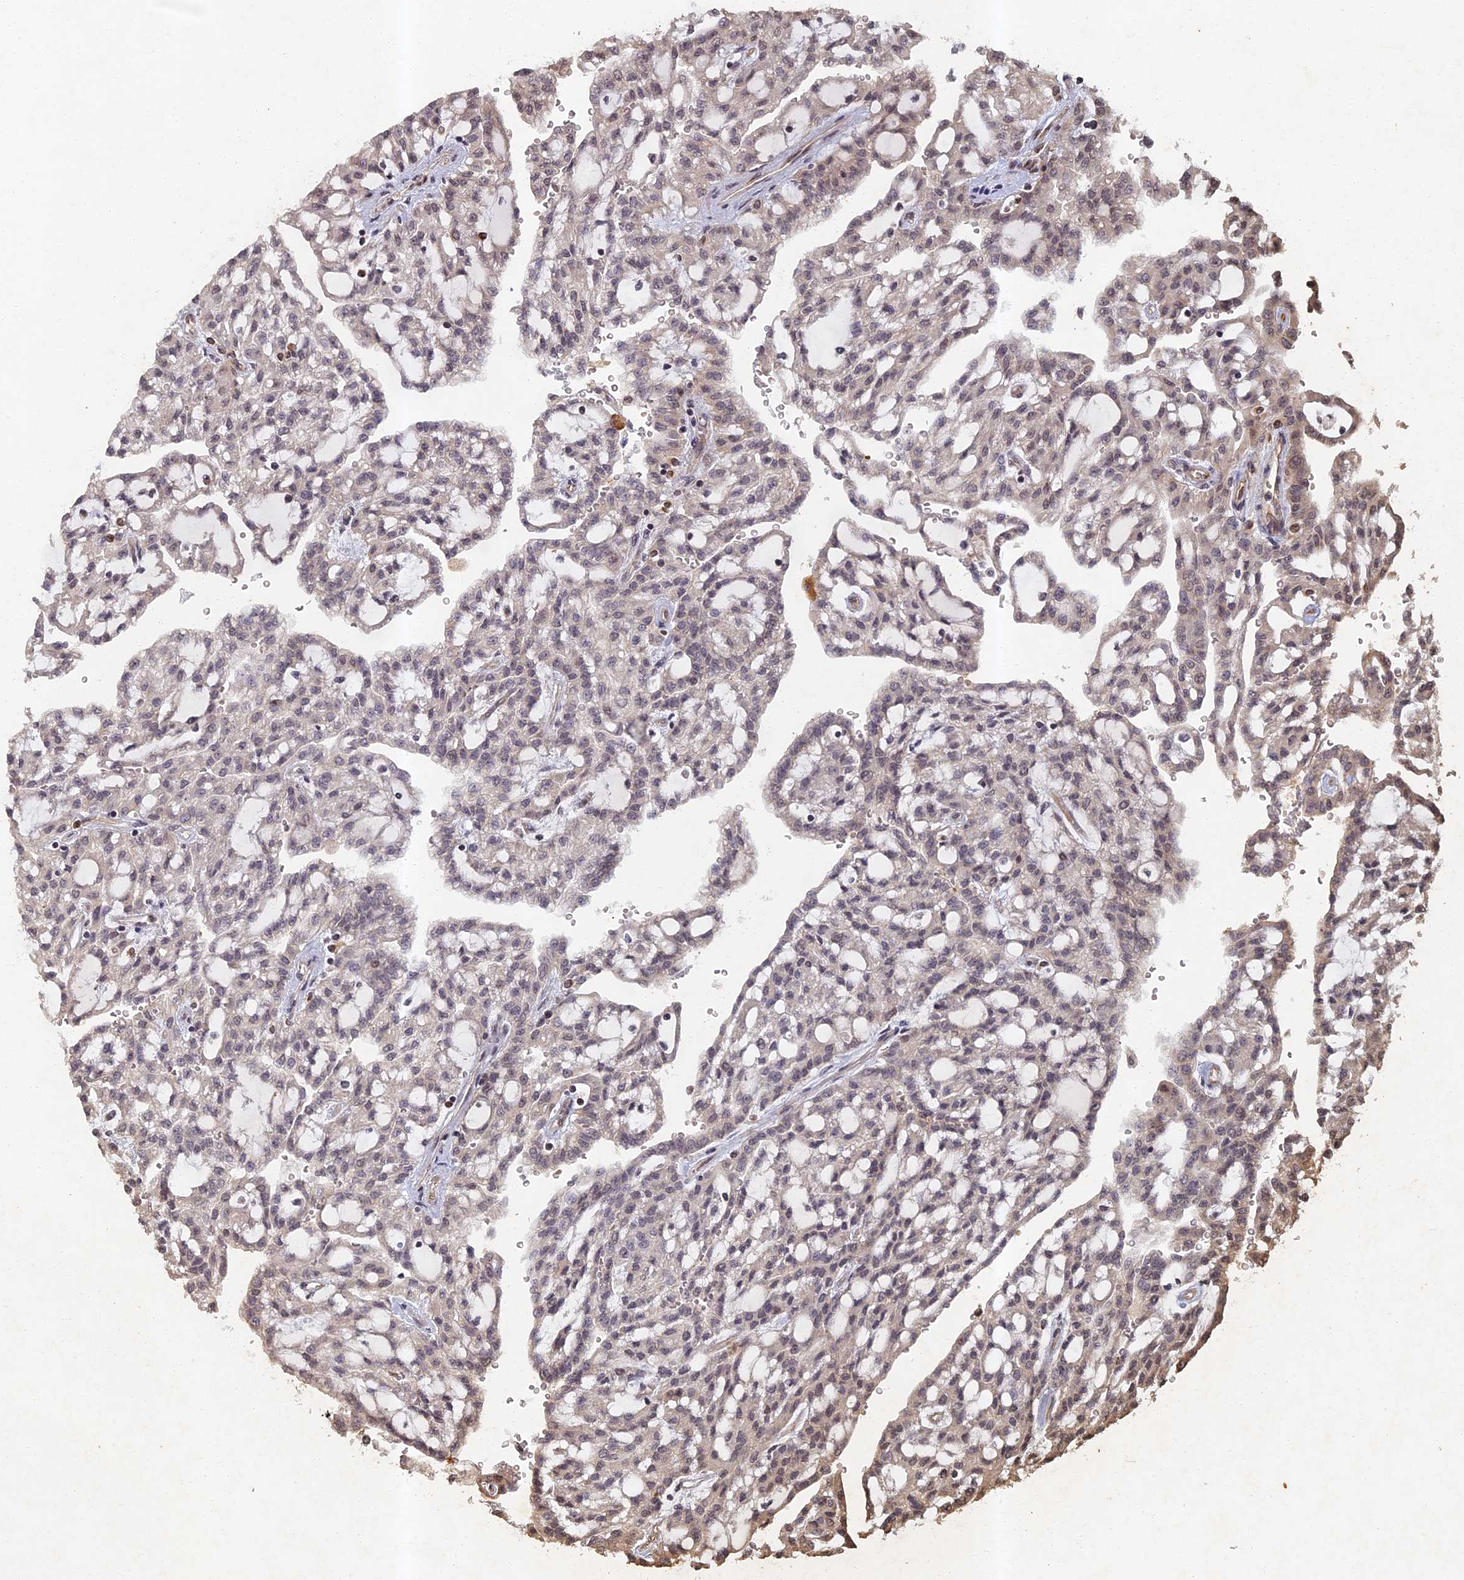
{"staining": {"intensity": "weak", "quantity": "<25%", "location": "cytoplasmic/membranous"}, "tissue": "renal cancer", "cell_type": "Tumor cells", "image_type": "cancer", "snomed": [{"axis": "morphology", "description": "Adenocarcinoma, NOS"}, {"axis": "topography", "description": "Kidney"}], "caption": "Image shows no protein positivity in tumor cells of renal adenocarcinoma tissue.", "gene": "ABCB10", "patient": {"sex": "male", "age": 63}}